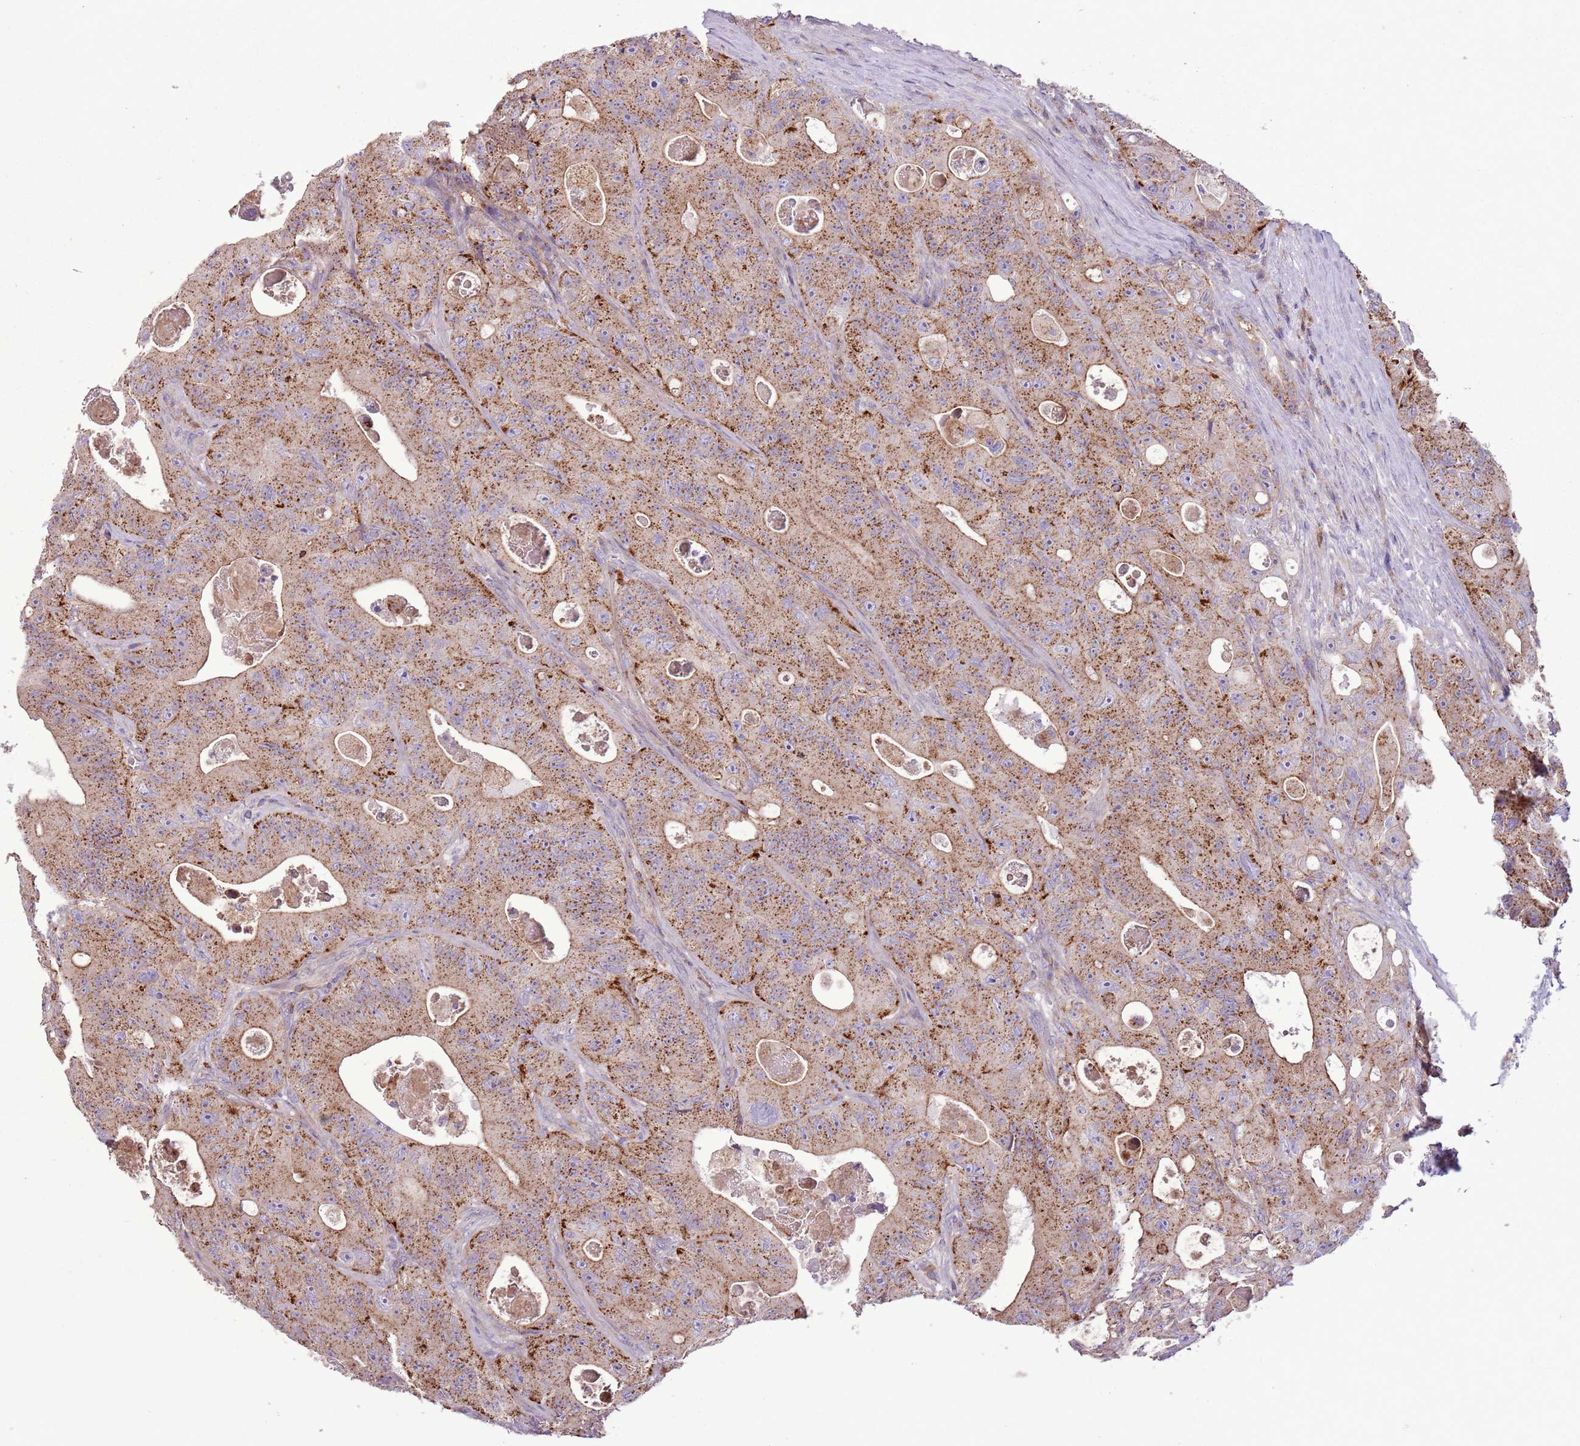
{"staining": {"intensity": "moderate", "quantity": "25%-75%", "location": "cytoplasmic/membranous"}, "tissue": "colorectal cancer", "cell_type": "Tumor cells", "image_type": "cancer", "snomed": [{"axis": "morphology", "description": "Adenocarcinoma, NOS"}, {"axis": "topography", "description": "Colon"}], "caption": "Colorectal cancer (adenocarcinoma) tissue exhibits moderate cytoplasmic/membranous positivity in about 25%-75% of tumor cells, visualized by immunohistochemistry.", "gene": "ANKRD24", "patient": {"sex": "female", "age": 46}}